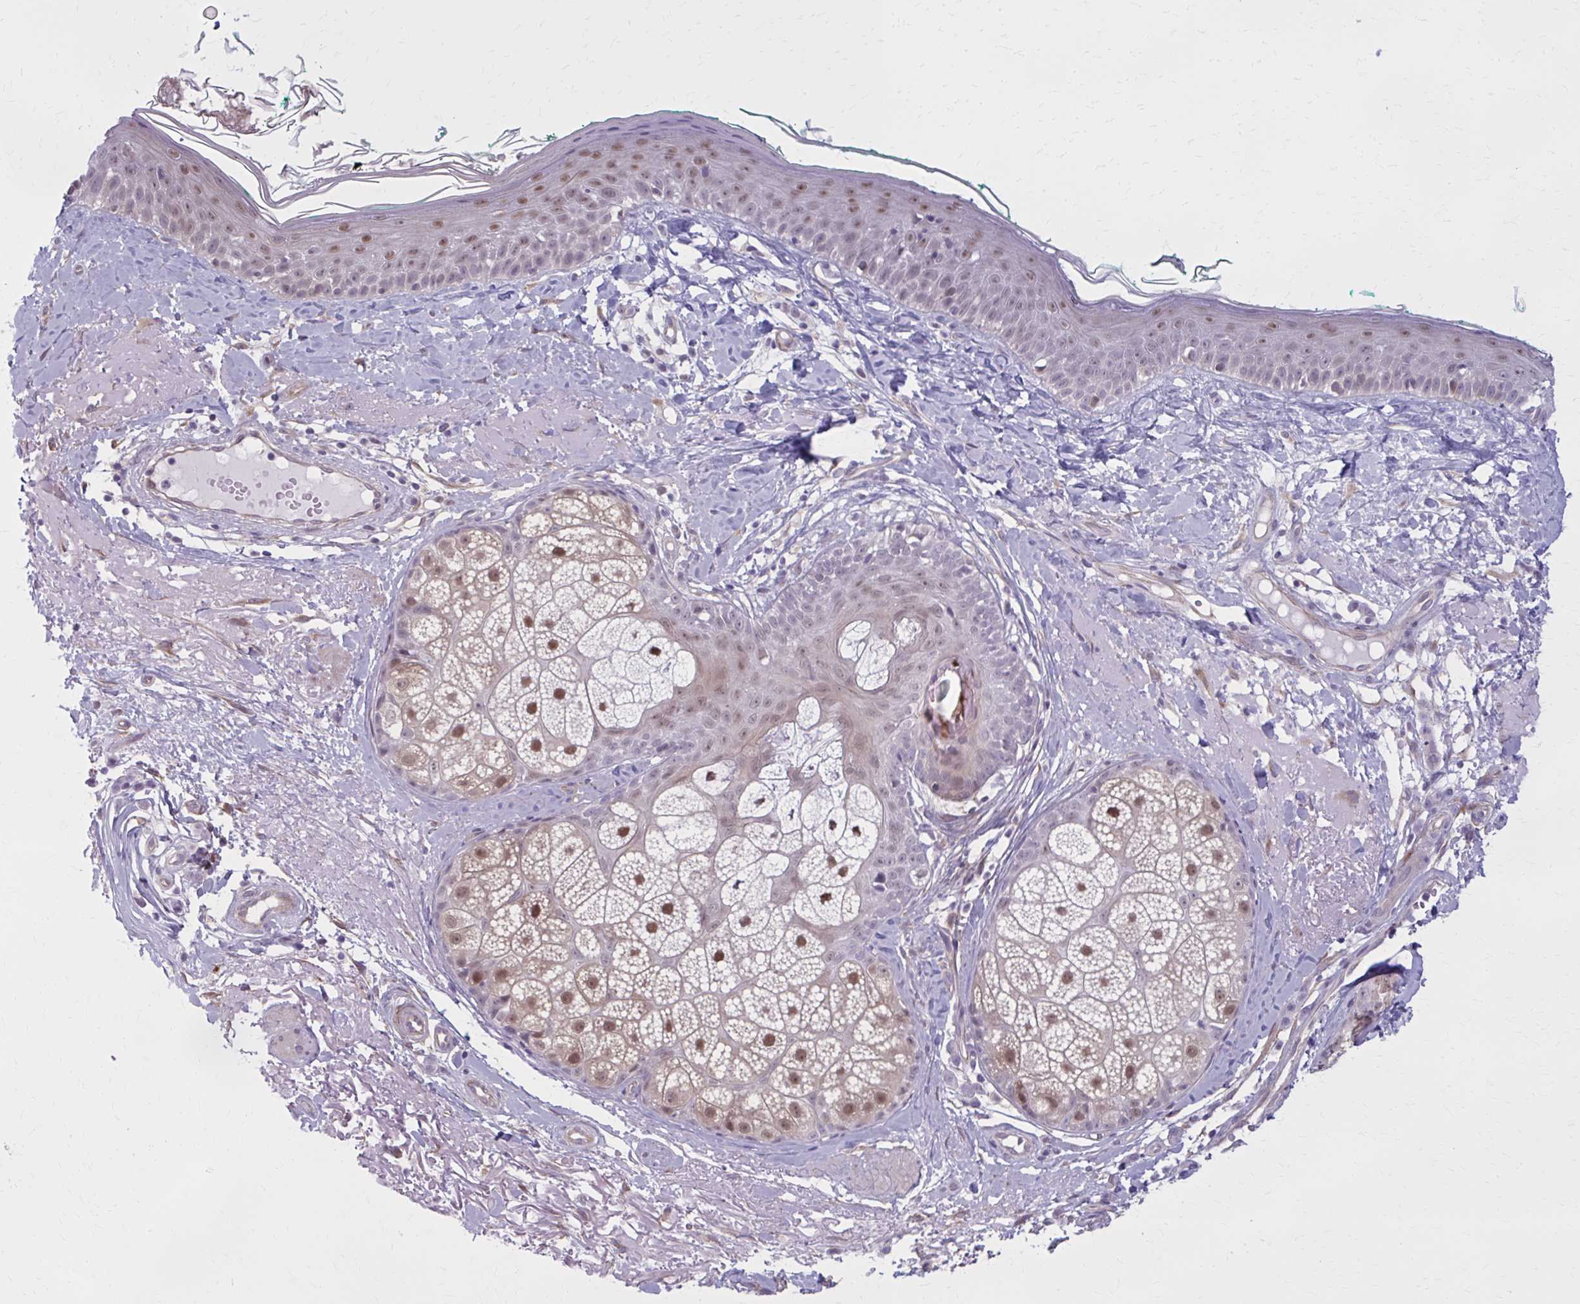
{"staining": {"intensity": "weak", "quantity": "<25%", "location": "nuclear"}, "tissue": "skin", "cell_type": "Fibroblasts", "image_type": "normal", "snomed": [{"axis": "morphology", "description": "Normal tissue, NOS"}, {"axis": "topography", "description": "Skin"}], "caption": "This micrograph is of benign skin stained with immunohistochemistry (IHC) to label a protein in brown with the nuclei are counter-stained blue. There is no staining in fibroblasts.", "gene": "NUMBL", "patient": {"sex": "male", "age": 73}}